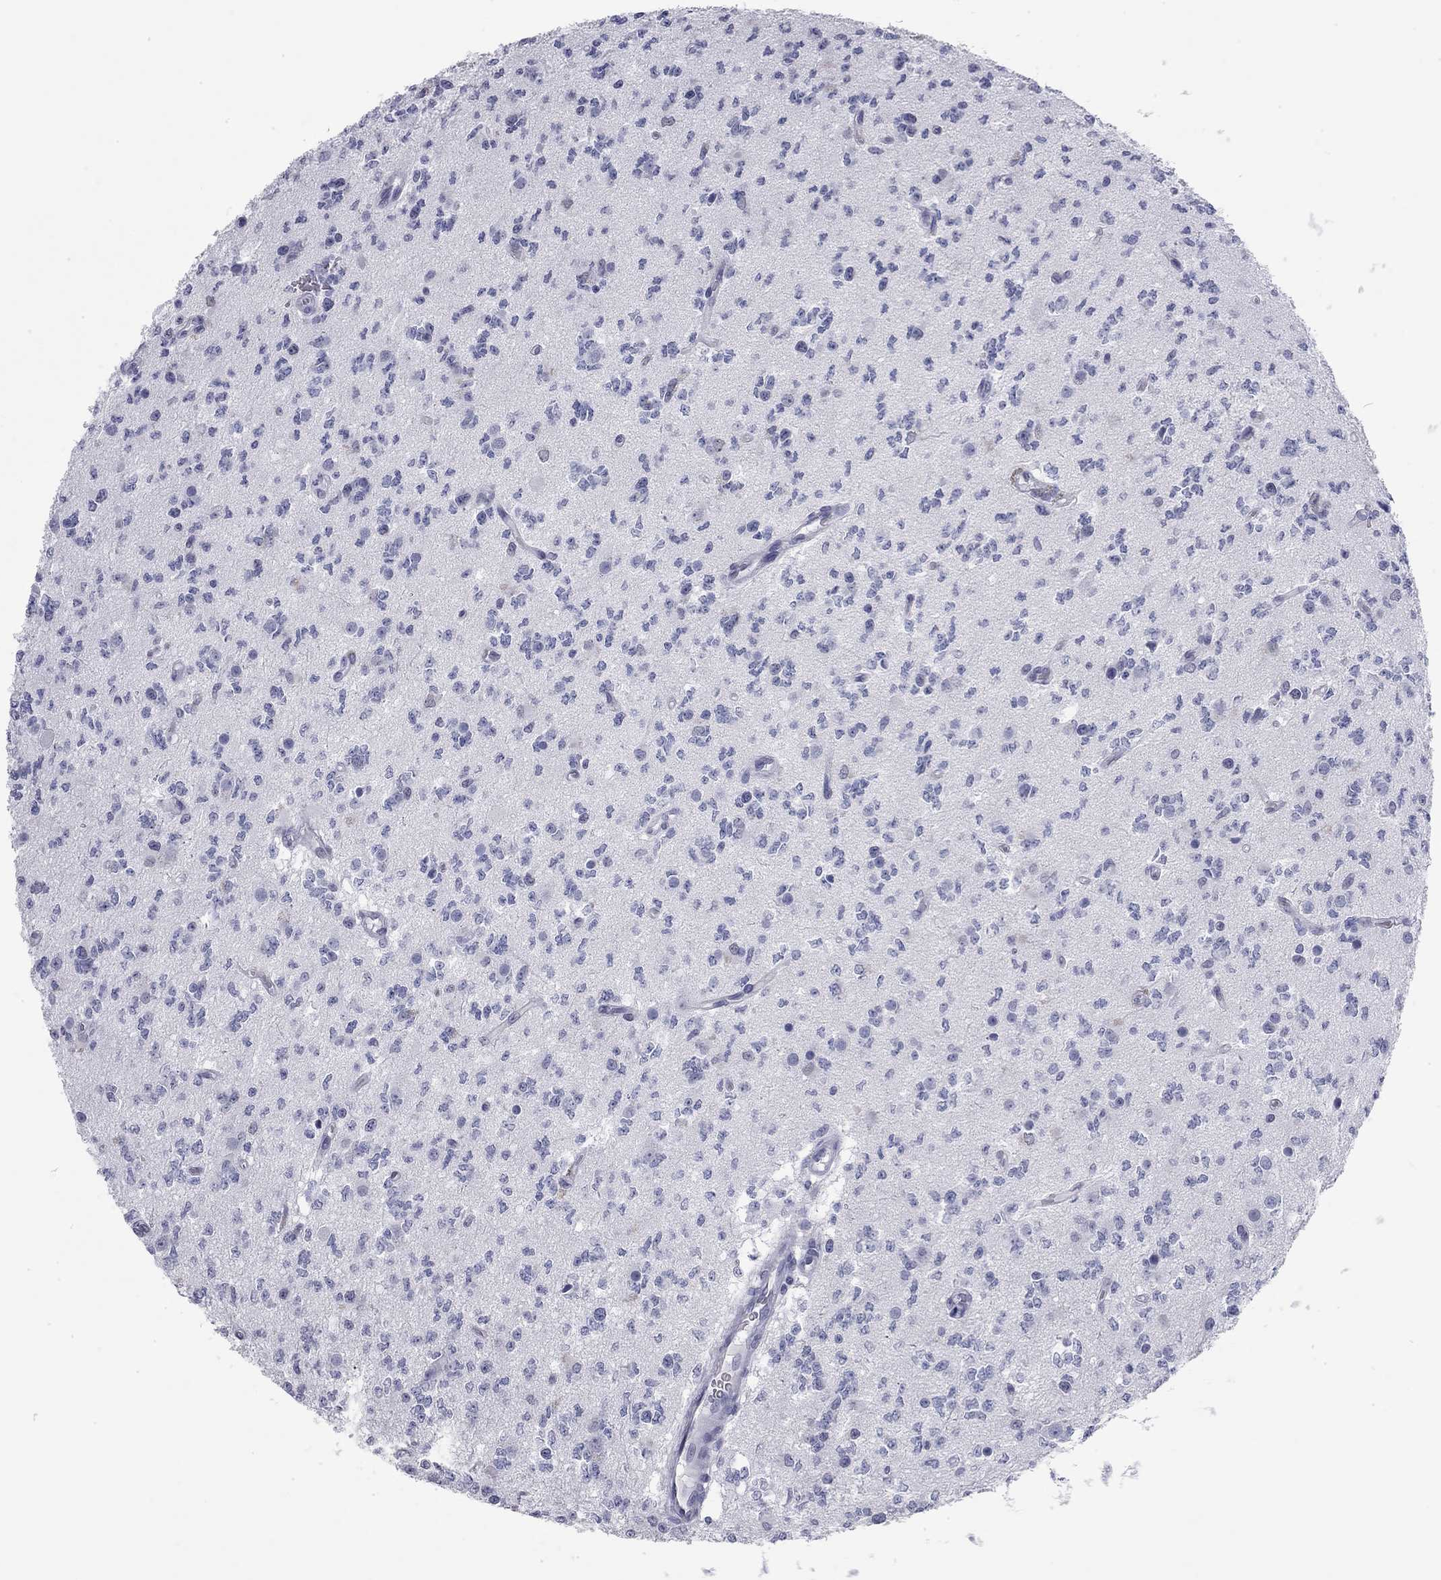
{"staining": {"intensity": "negative", "quantity": "none", "location": "none"}, "tissue": "glioma", "cell_type": "Tumor cells", "image_type": "cancer", "snomed": [{"axis": "morphology", "description": "Glioma, malignant, Low grade"}, {"axis": "topography", "description": "Brain"}], "caption": "Glioma stained for a protein using immunohistochemistry (IHC) displays no positivity tumor cells.", "gene": "AK8", "patient": {"sex": "female", "age": 45}}